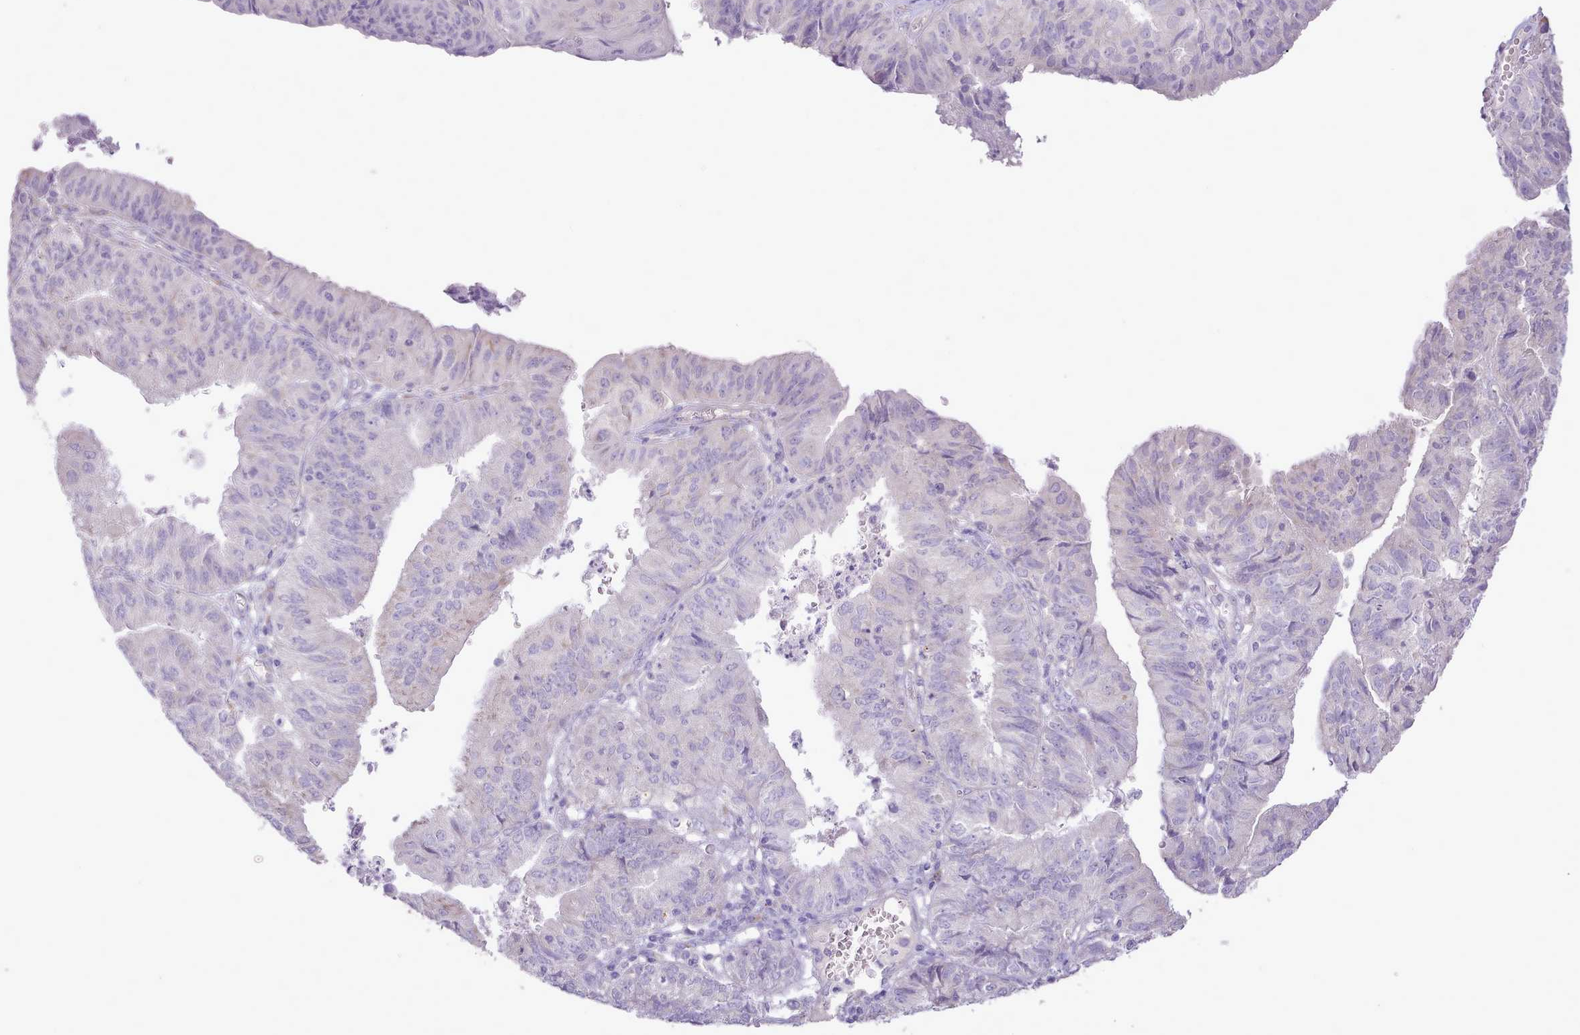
{"staining": {"intensity": "negative", "quantity": "none", "location": "none"}, "tissue": "endometrial cancer", "cell_type": "Tumor cells", "image_type": "cancer", "snomed": [{"axis": "morphology", "description": "Adenocarcinoma, NOS"}, {"axis": "topography", "description": "Endometrium"}], "caption": "This is a micrograph of immunohistochemistry staining of endometrial adenocarcinoma, which shows no positivity in tumor cells. The staining is performed using DAB brown chromogen with nuclei counter-stained in using hematoxylin.", "gene": "CCL1", "patient": {"sex": "female", "age": 56}}